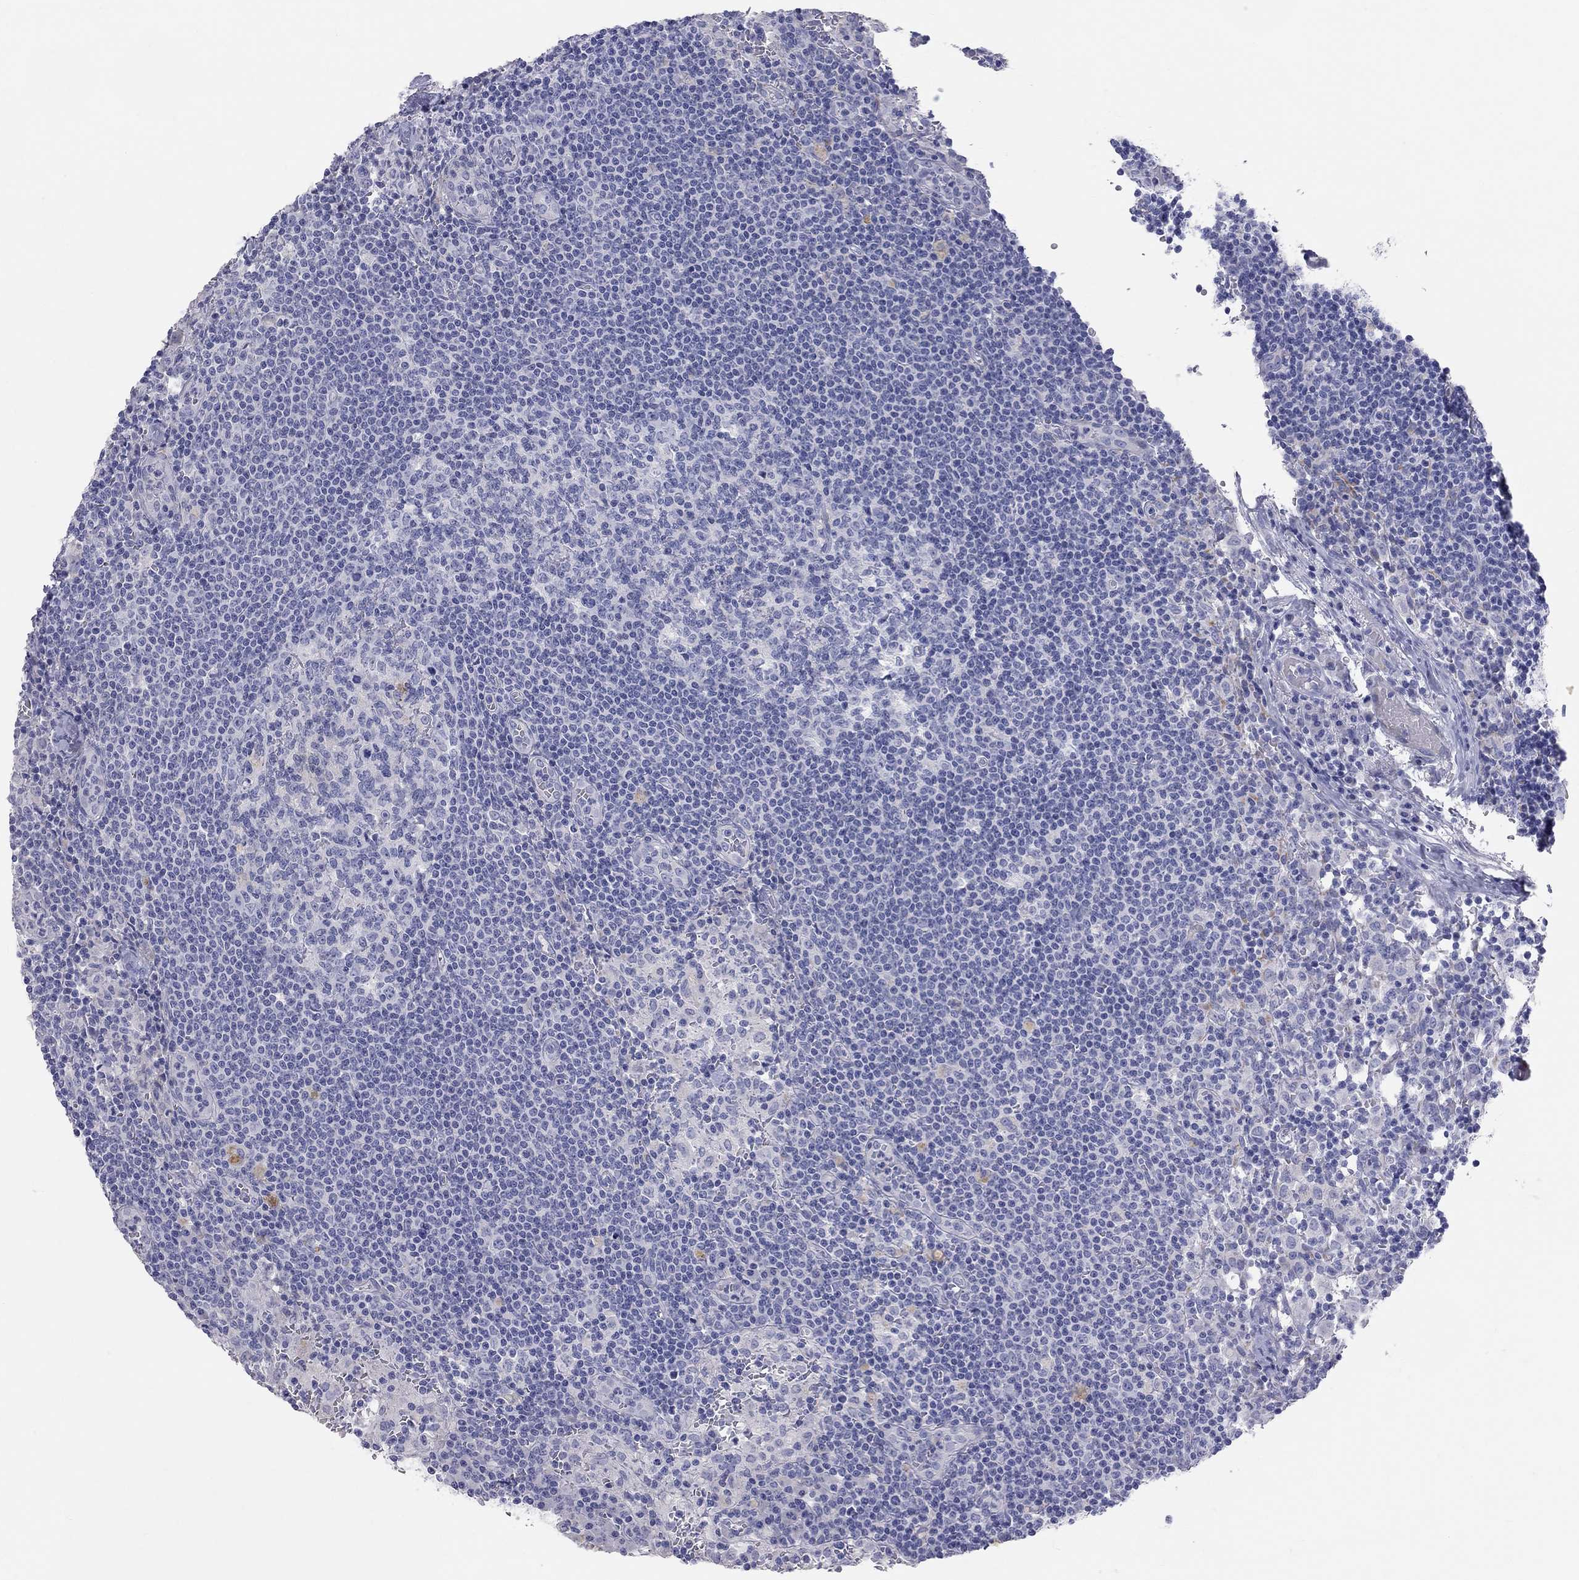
{"staining": {"intensity": "negative", "quantity": "none", "location": "none"}, "tissue": "lymph node", "cell_type": "Germinal center cells", "image_type": "normal", "snomed": [{"axis": "morphology", "description": "Normal tissue, NOS"}, {"axis": "topography", "description": "Lymph node"}], "caption": "Germinal center cells show no significant expression in unremarkable lymph node. Brightfield microscopy of IHC stained with DAB (3,3'-diaminobenzidine) (brown) and hematoxylin (blue), captured at high magnification.", "gene": "PCDHGC5", "patient": {"sex": "male", "age": 62}}